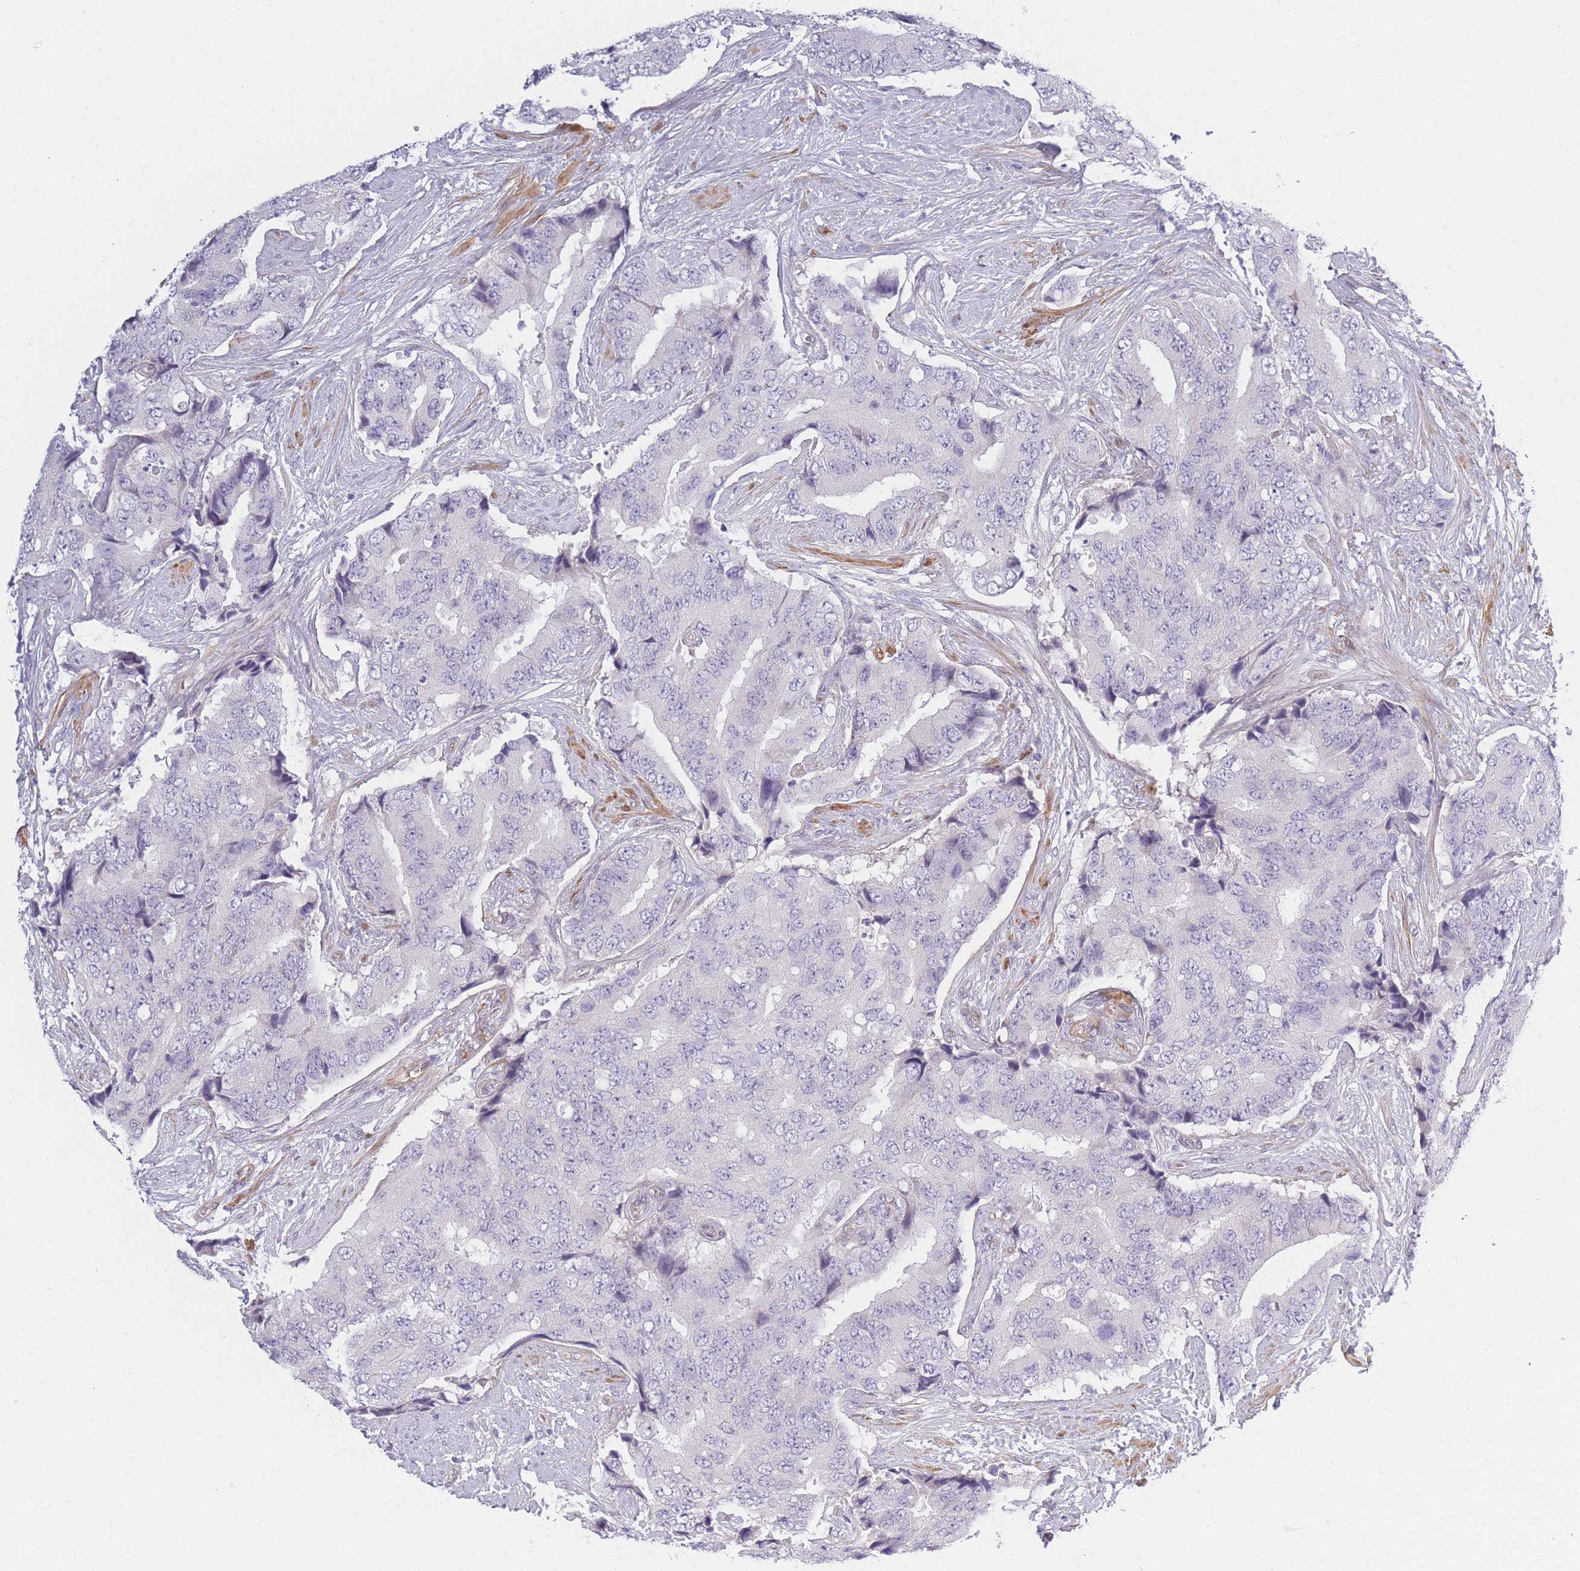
{"staining": {"intensity": "negative", "quantity": "none", "location": "none"}, "tissue": "prostate cancer", "cell_type": "Tumor cells", "image_type": "cancer", "snomed": [{"axis": "morphology", "description": "Adenocarcinoma, High grade"}, {"axis": "topography", "description": "Prostate"}], "caption": "DAB immunohistochemical staining of adenocarcinoma (high-grade) (prostate) reveals no significant staining in tumor cells.", "gene": "SLC7A6", "patient": {"sex": "male", "age": 70}}